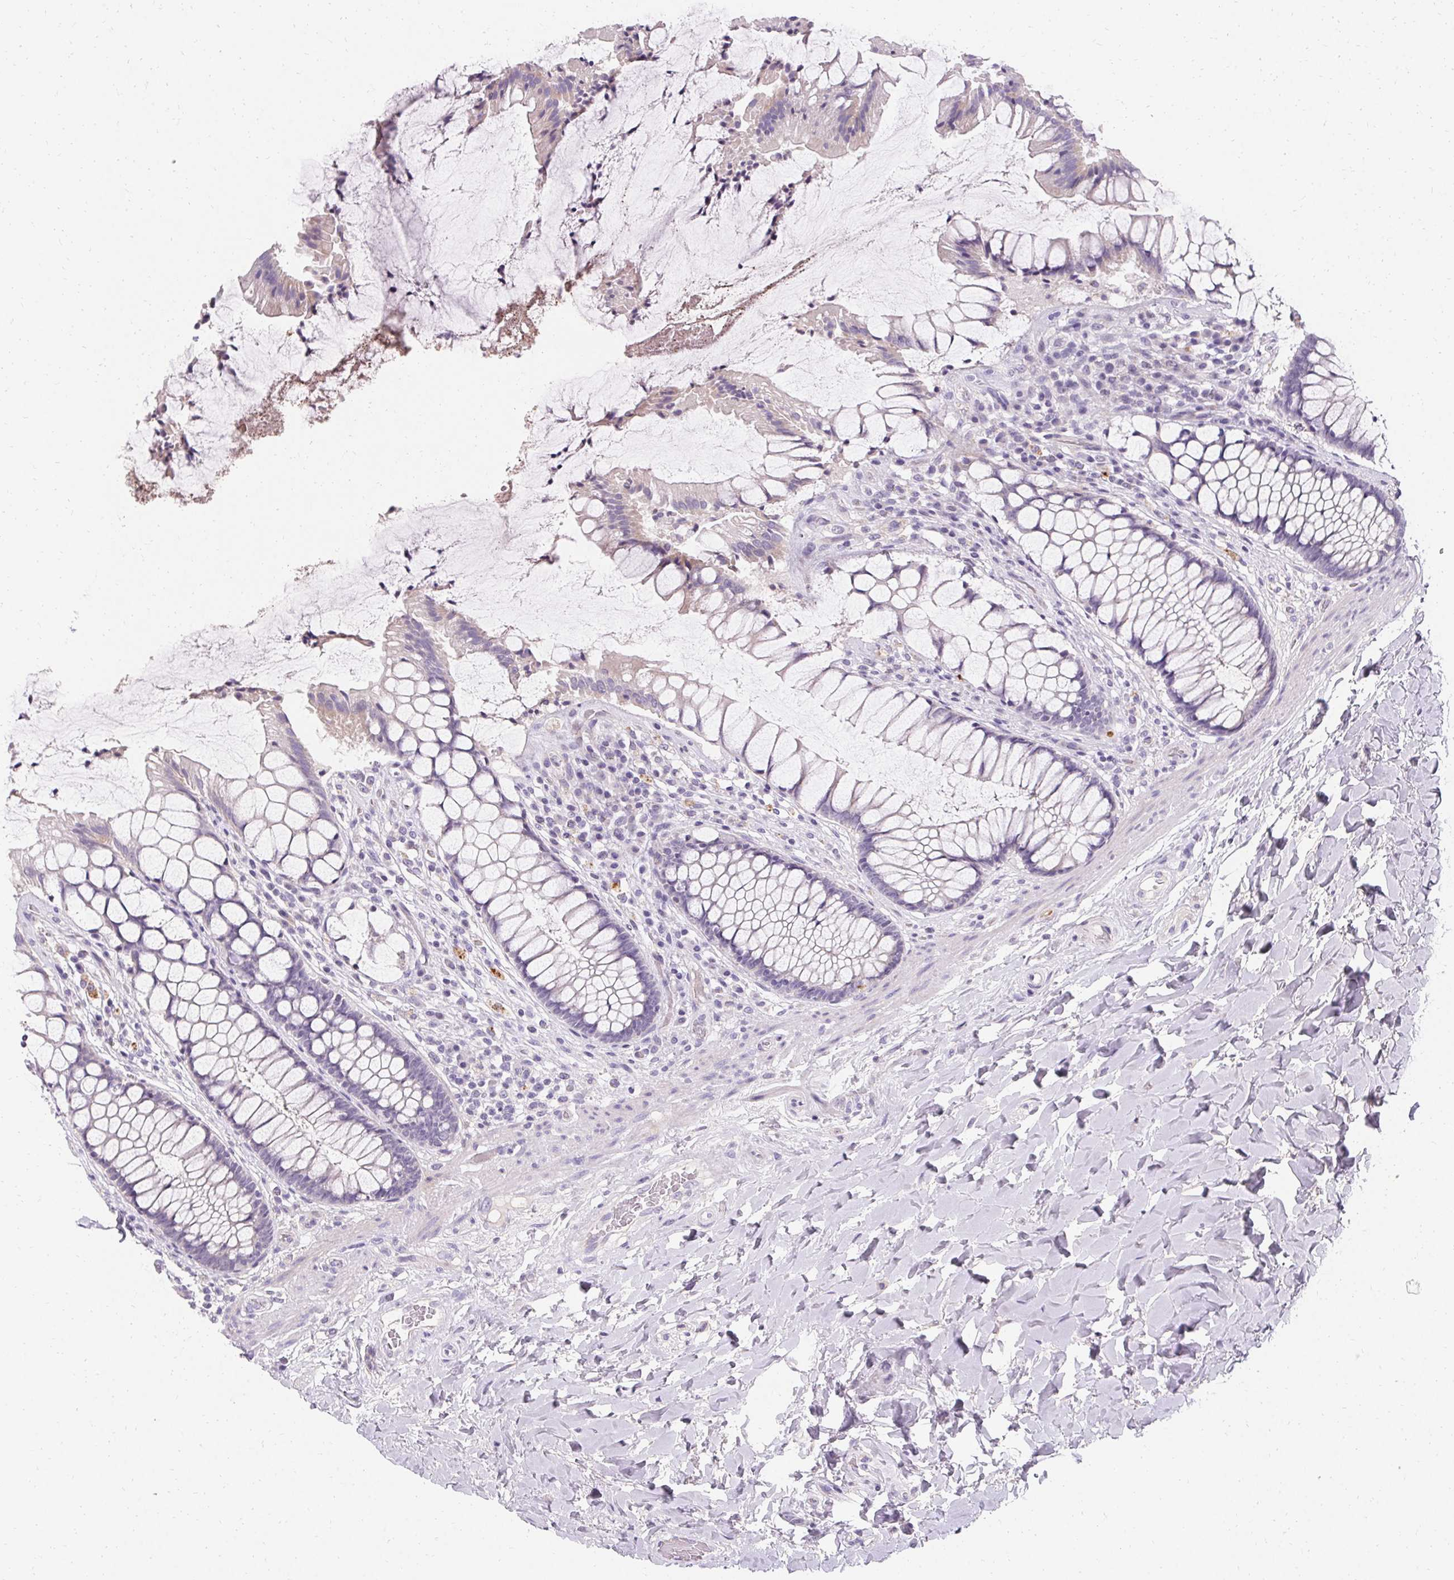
{"staining": {"intensity": "weak", "quantity": "<25%", "location": "cytoplasmic/membranous"}, "tissue": "rectum", "cell_type": "Glandular cells", "image_type": "normal", "snomed": [{"axis": "morphology", "description": "Normal tissue, NOS"}, {"axis": "topography", "description": "Rectum"}], "caption": "DAB immunohistochemical staining of normal human rectum exhibits no significant positivity in glandular cells.", "gene": "TRIP13", "patient": {"sex": "female", "age": 58}}